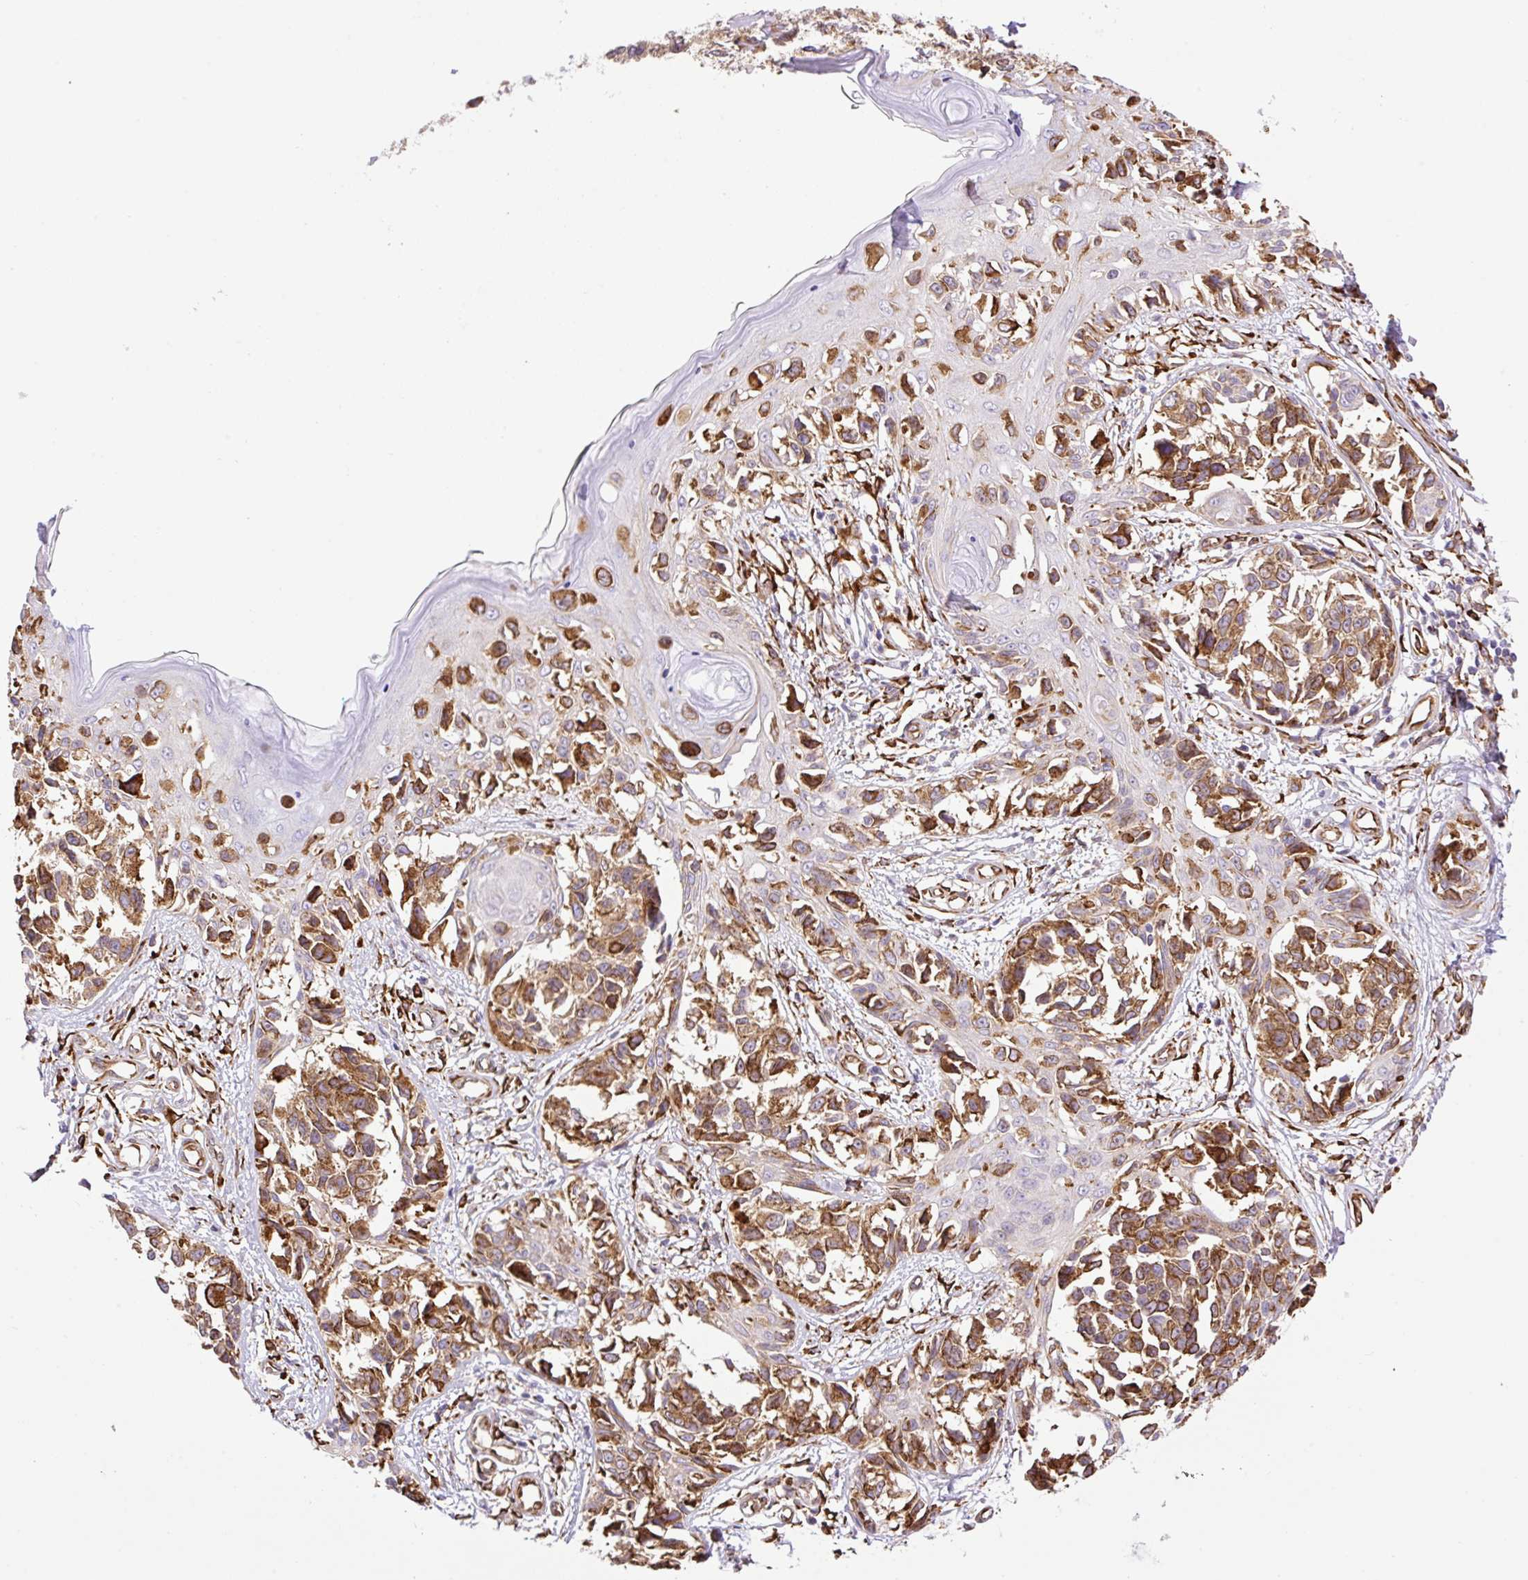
{"staining": {"intensity": "moderate", "quantity": ">75%", "location": "cytoplasmic/membranous"}, "tissue": "melanoma", "cell_type": "Tumor cells", "image_type": "cancer", "snomed": [{"axis": "morphology", "description": "Malignant melanoma, NOS"}, {"axis": "topography", "description": "Skin"}], "caption": "A brown stain highlights moderate cytoplasmic/membranous staining of a protein in human melanoma tumor cells. (DAB IHC with brightfield microscopy, high magnification).", "gene": "RAB30", "patient": {"sex": "male", "age": 73}}